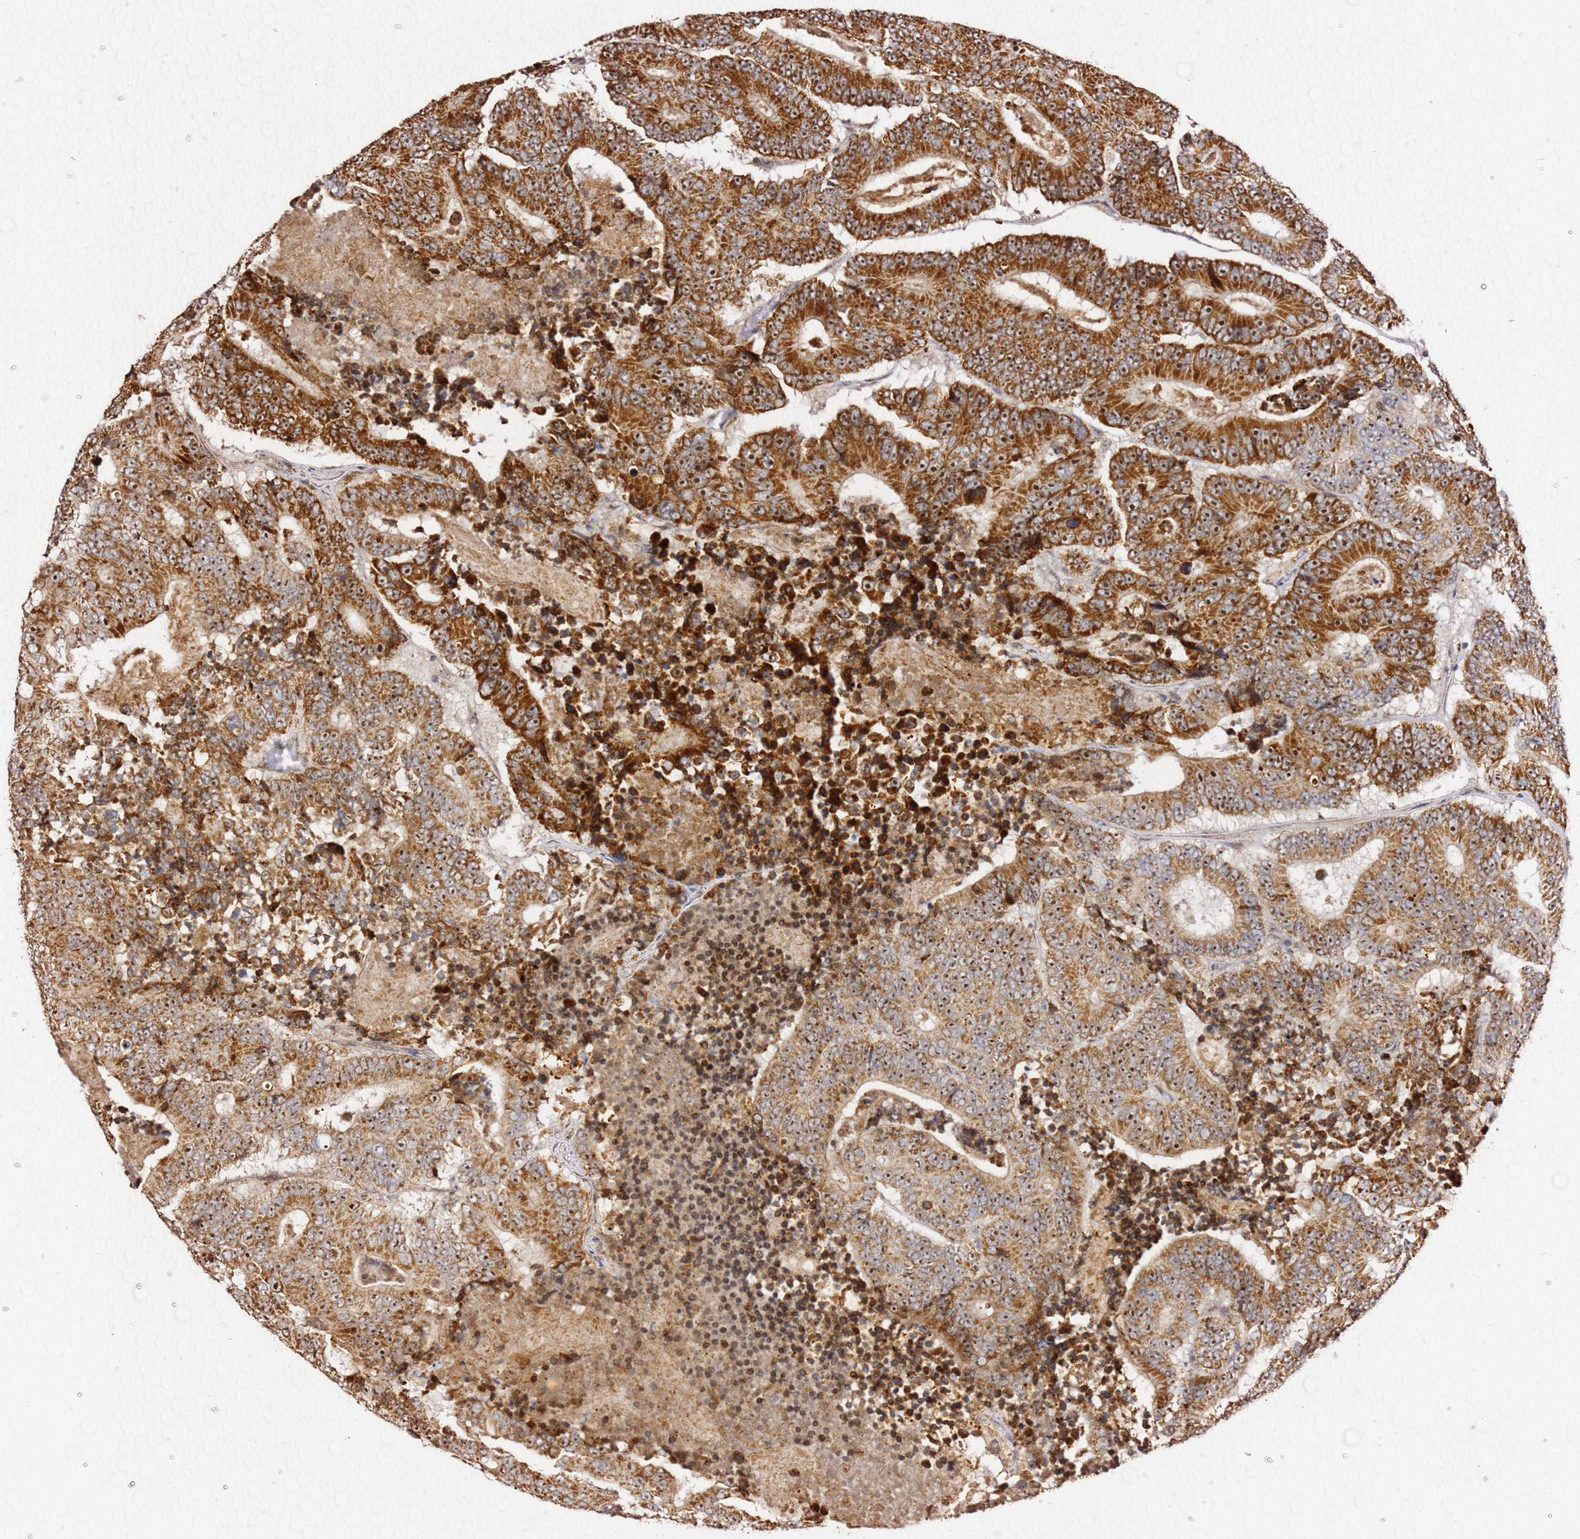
{"staining": {"intensity": "strong", "quantity": ">75%", "location": "cytoplasmic/membranous,nuclear"}, "tissue": "colorectal cancer", "cell_type": "Tumor cells", "image_type": "cancer", "snomed": [{"axis": "morphology", "description": "Adenocarcinoma, NOS"}, {"axis": "topography", "description": "Colon"}], "caption": "This image exhibits IHC staining of human colorectal adenocarcinoma, with high strong cytoplasmic/membranous and nuclear positivity in approximately >75% of tumor cells.", "gene": "KIF25", "patient": {"sex": "male", "age": 83}}